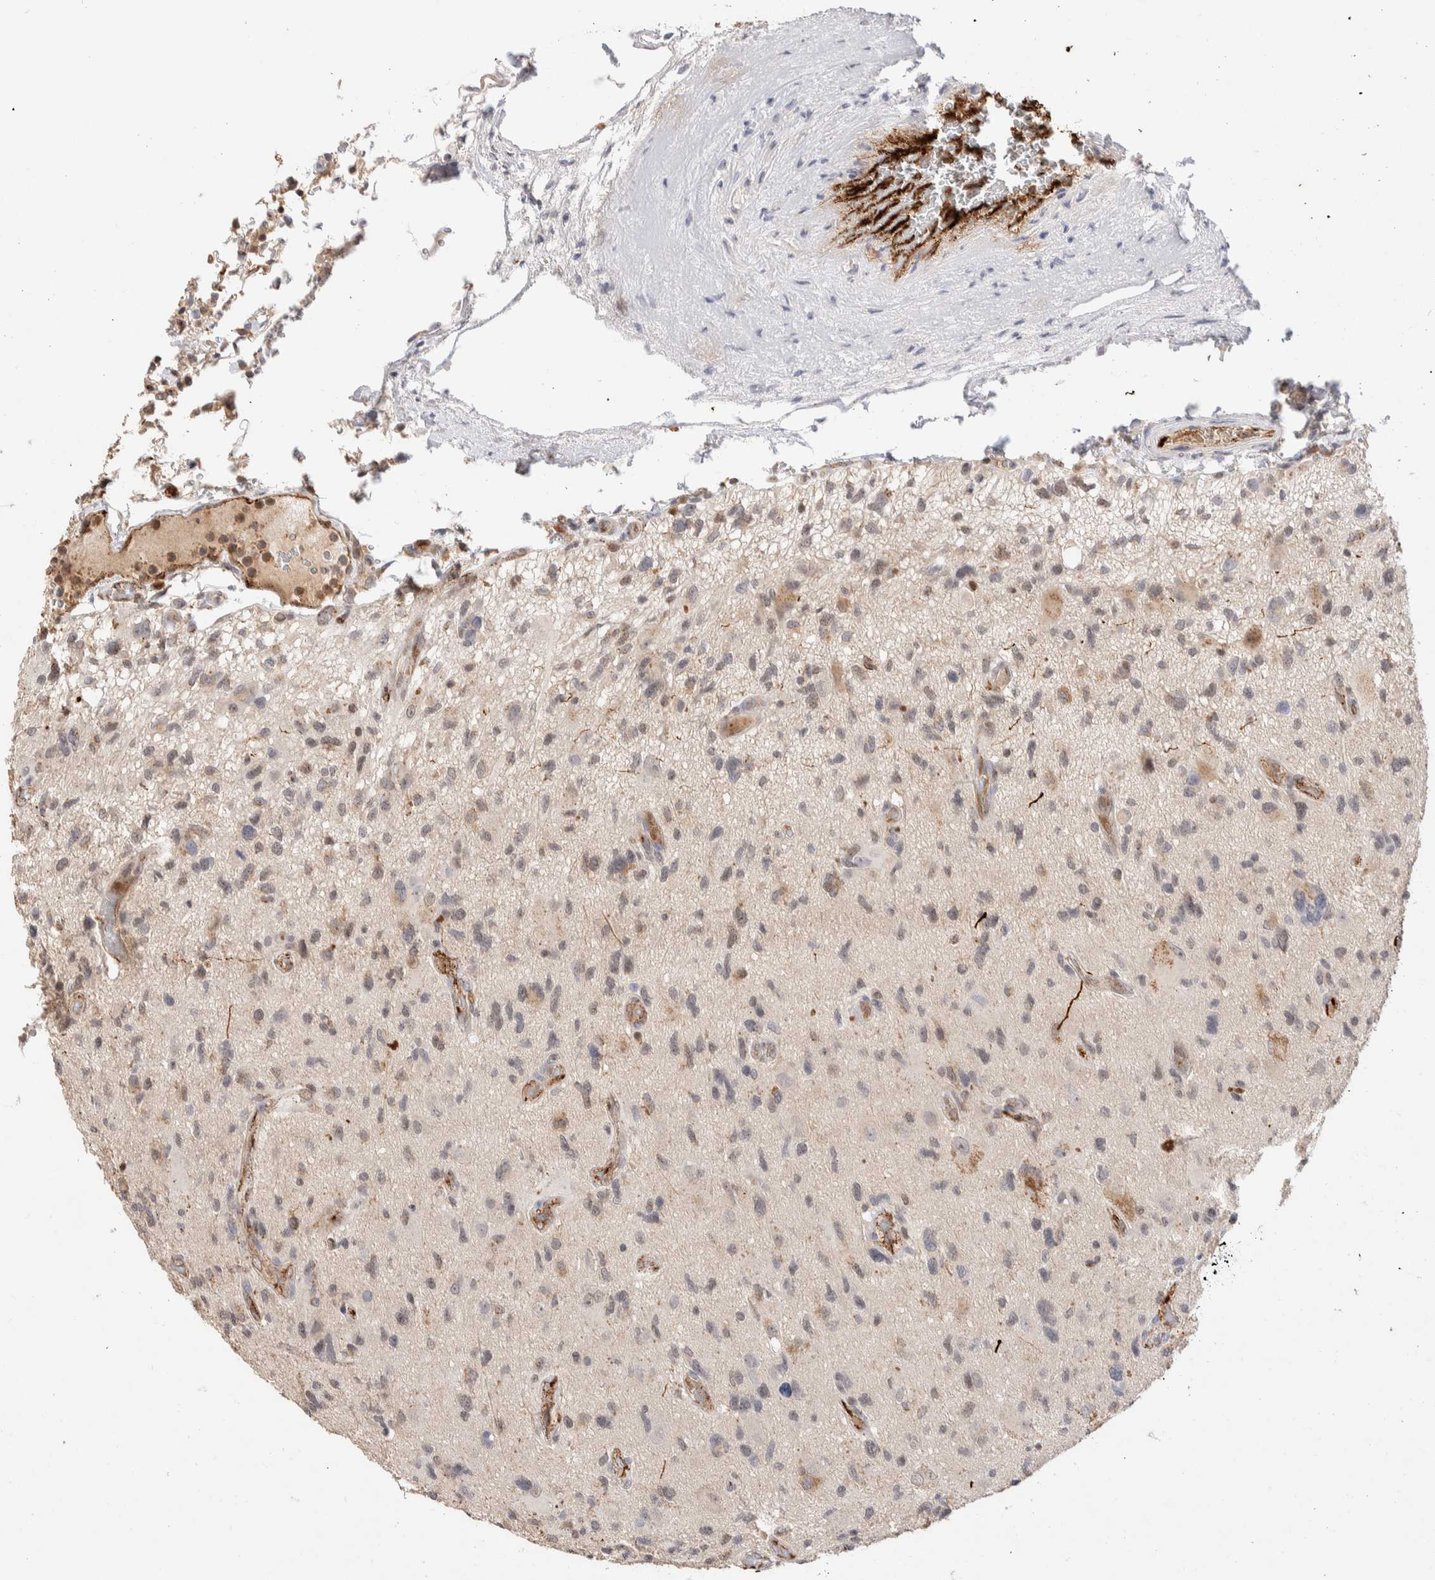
{"staining": {"intensity": "weak", "quantity": "<25%", "location": "nuclear"}, "tissue": "glioma", "cell_type": "Tumor cells", "image_type": "cancer", "snomed": [{"axis": "morphology", "description": "Glioma, malignant, High grade"}, {"axis": "topography", "description": "Brain"}], "caption": "Immunohistochemistry histopathology image of malignant glioma (high-grade) stained for a protein (brown), which reveals no positivity in tumor cells.", "gene": "NSMAF", "patient": {"sex": "male", "age": 33}}